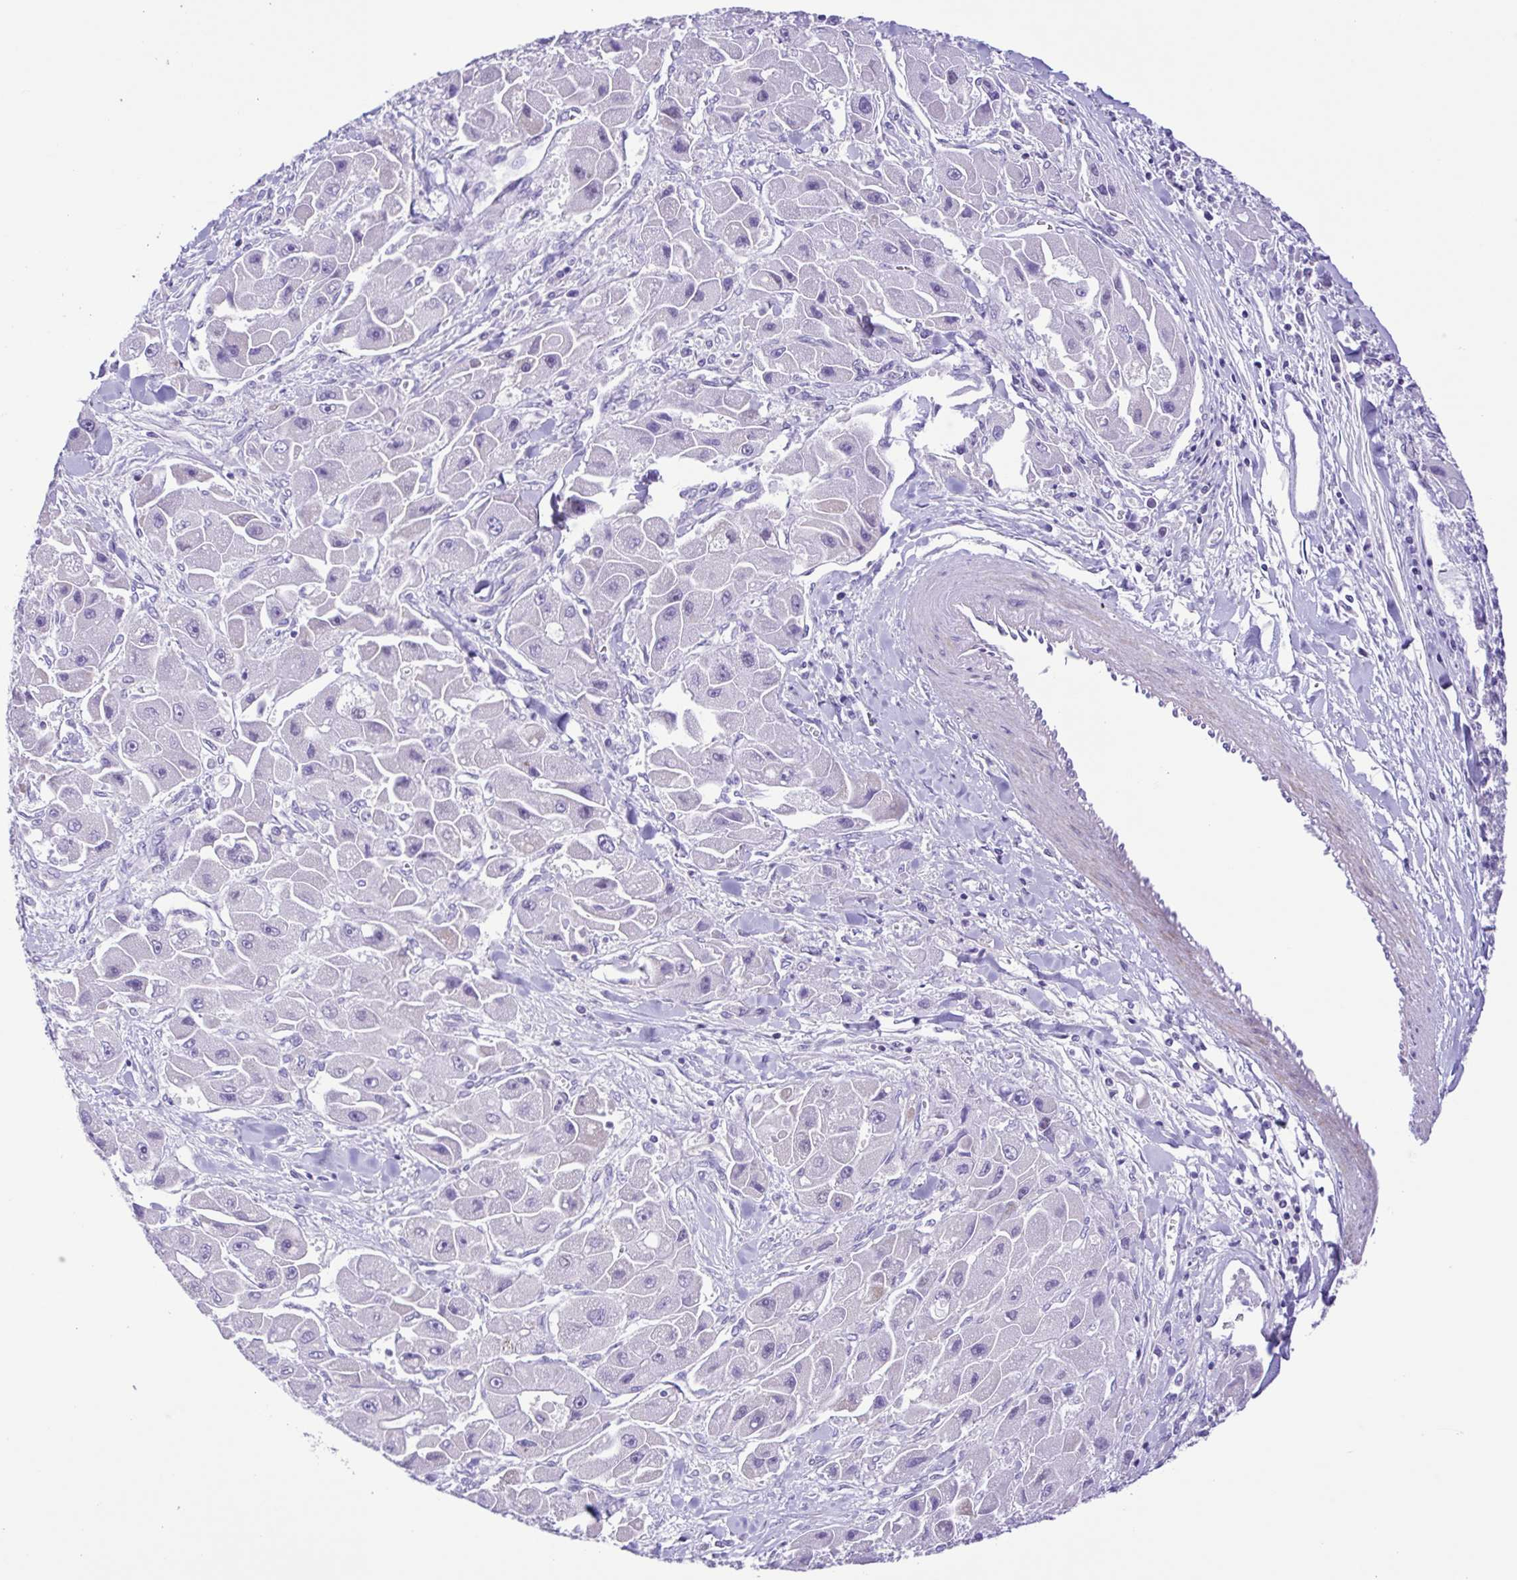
{"staining": {"intensity": "negative", "quantity": "none", "location": "none"}, "tissue": "liver cancer", "cell_type": "Tumor cells", "image_type": "cancer", "snomed": [{"axis": "morphology", "description": "Carcinoma, Hepatocellular, NOS"}, {"axis": "topography", "description": "Liver"}], "caption": "A histopathology image of liver cancer (hepatocellular carcinoma) stained for a protein shows no brown staining in tumor cells. (DAB (3,3'-diaminobenzidine) immunohistochemistry (IHC) visualized using brightfield microscopy, high magnification).", "gene": "ISM2", "patient": {"sex": "male", "age": 24}}